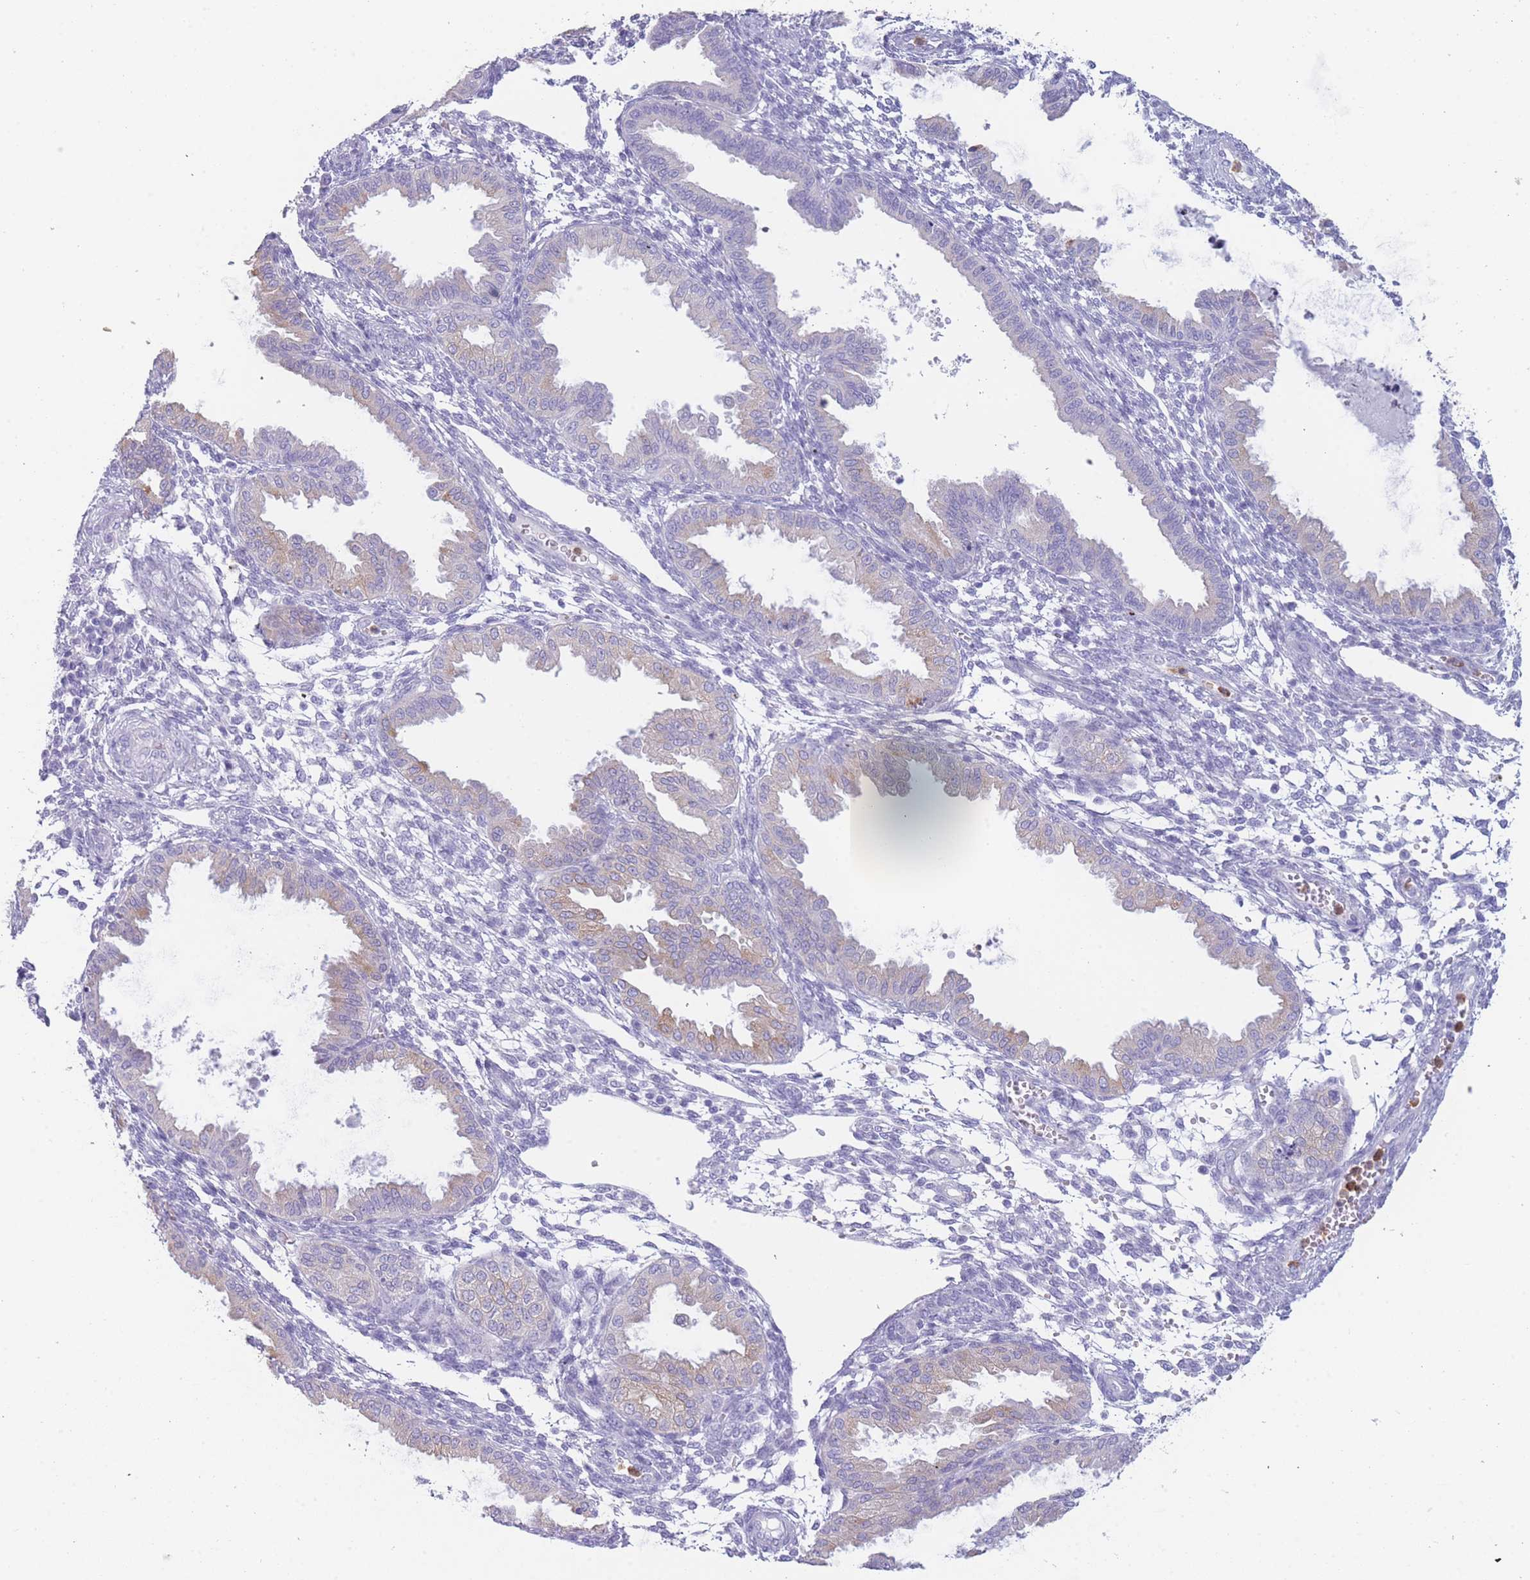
{"staining": {"intensity": "negative", "quantity": "none", "location": "none"}, "tissue": "endometrium", "cell_type": "Cells in endometrial stroma", "image_type": "normal", "snomed": [{"axis": "morphology", "description": "Normal tissue, NOS"}, {"axis": "topography", "description": "Endometrium"}], "caption": "This is an immunohistochemistry photomicrograph of normal endometrium. There is no positivity in cells in endometrial stroma.", "gene": "ZNF627", "patient": {"sex": "female", "age": 33}}